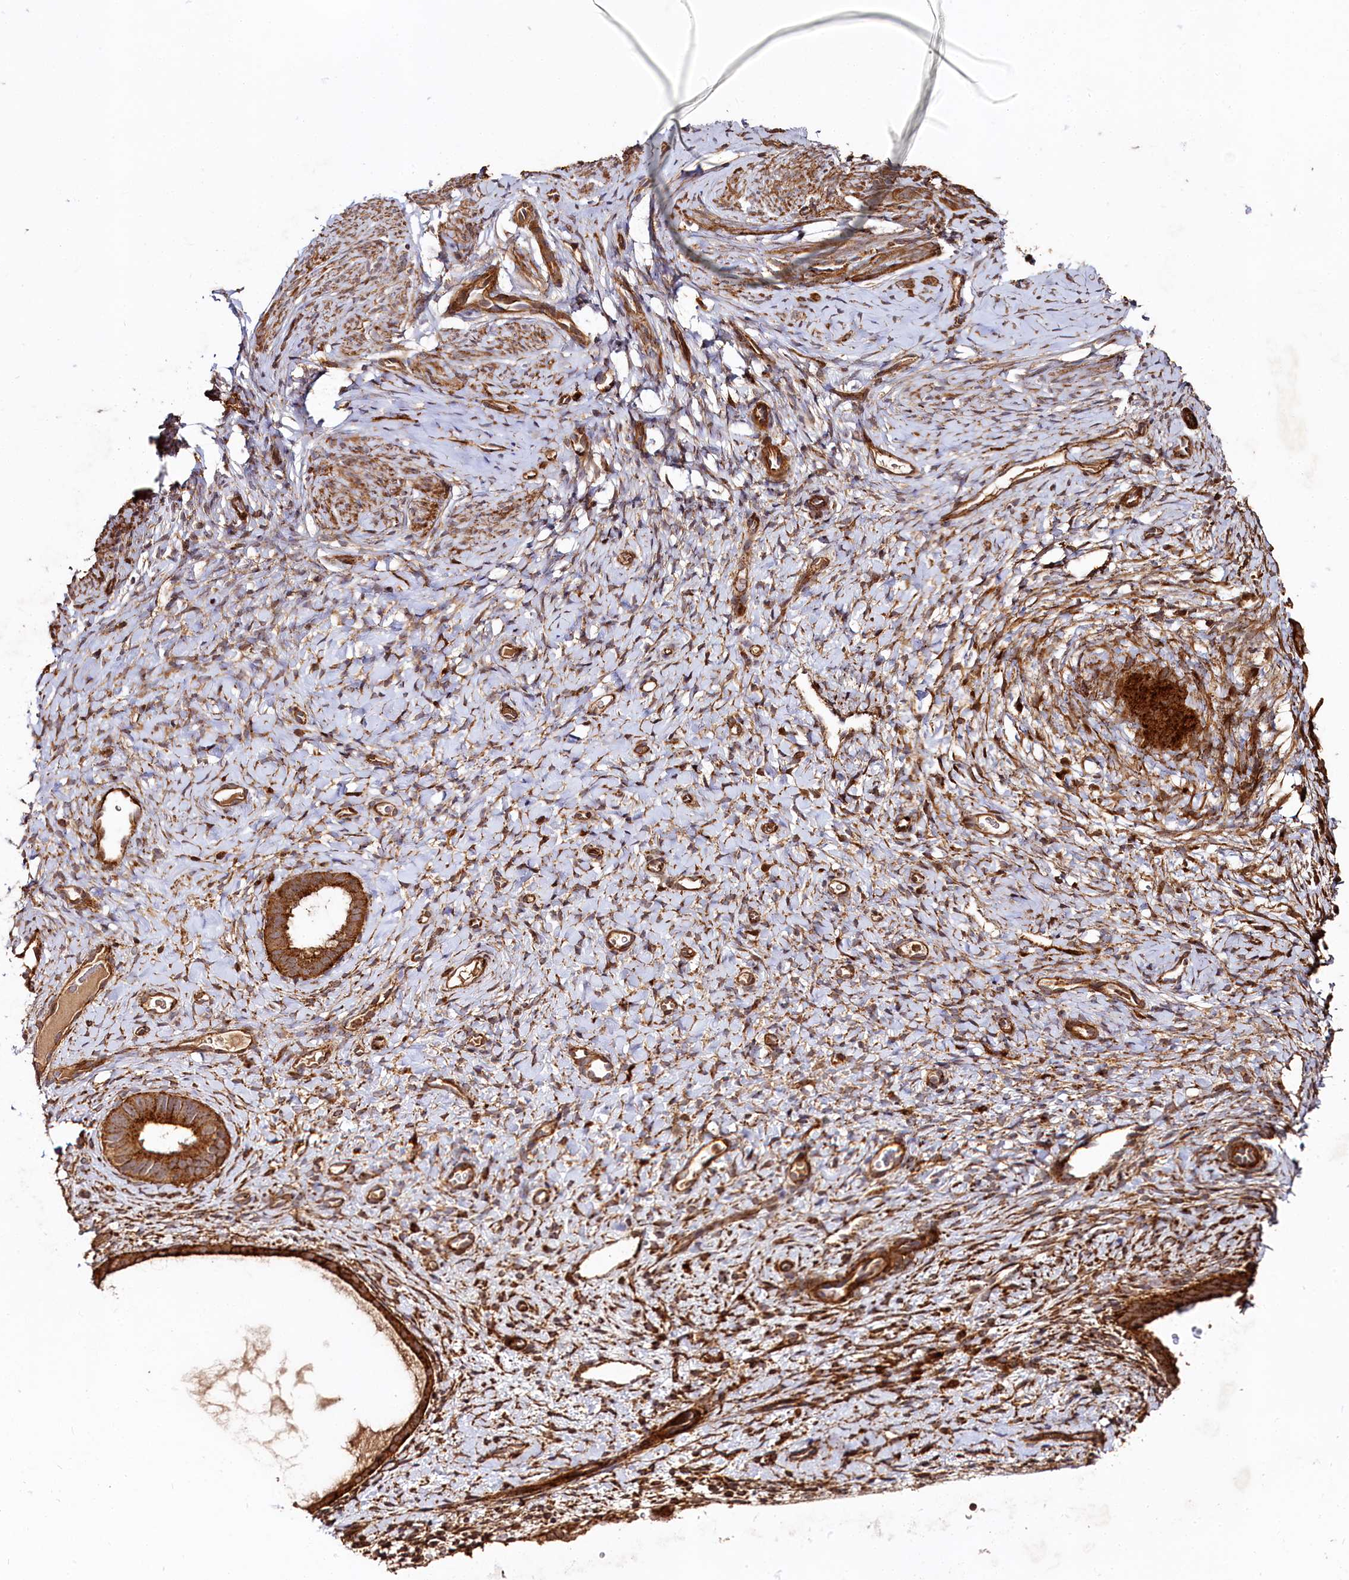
{"staining": {"intensity": "moderate", "quantity": "25%-75%", "location": "cytoplasmic/membranous"}, "tissue": "endometrium", "cell_type": "Cells in endometrial stroma", "image_type": "normal", "snomed": [{"axis": "morphology", "description": "Normal tissue, NOS"}, {"axis": "topography", "description": "Endometrium"}], "caption": "Protein analysis of normal endometrium shows moderate cytoplasmic/membranous expression in approximately 25%-75% of cells in endometrial stroma.", "gene": "WDR73", "patient": {"sex": "female", "age": 65}}